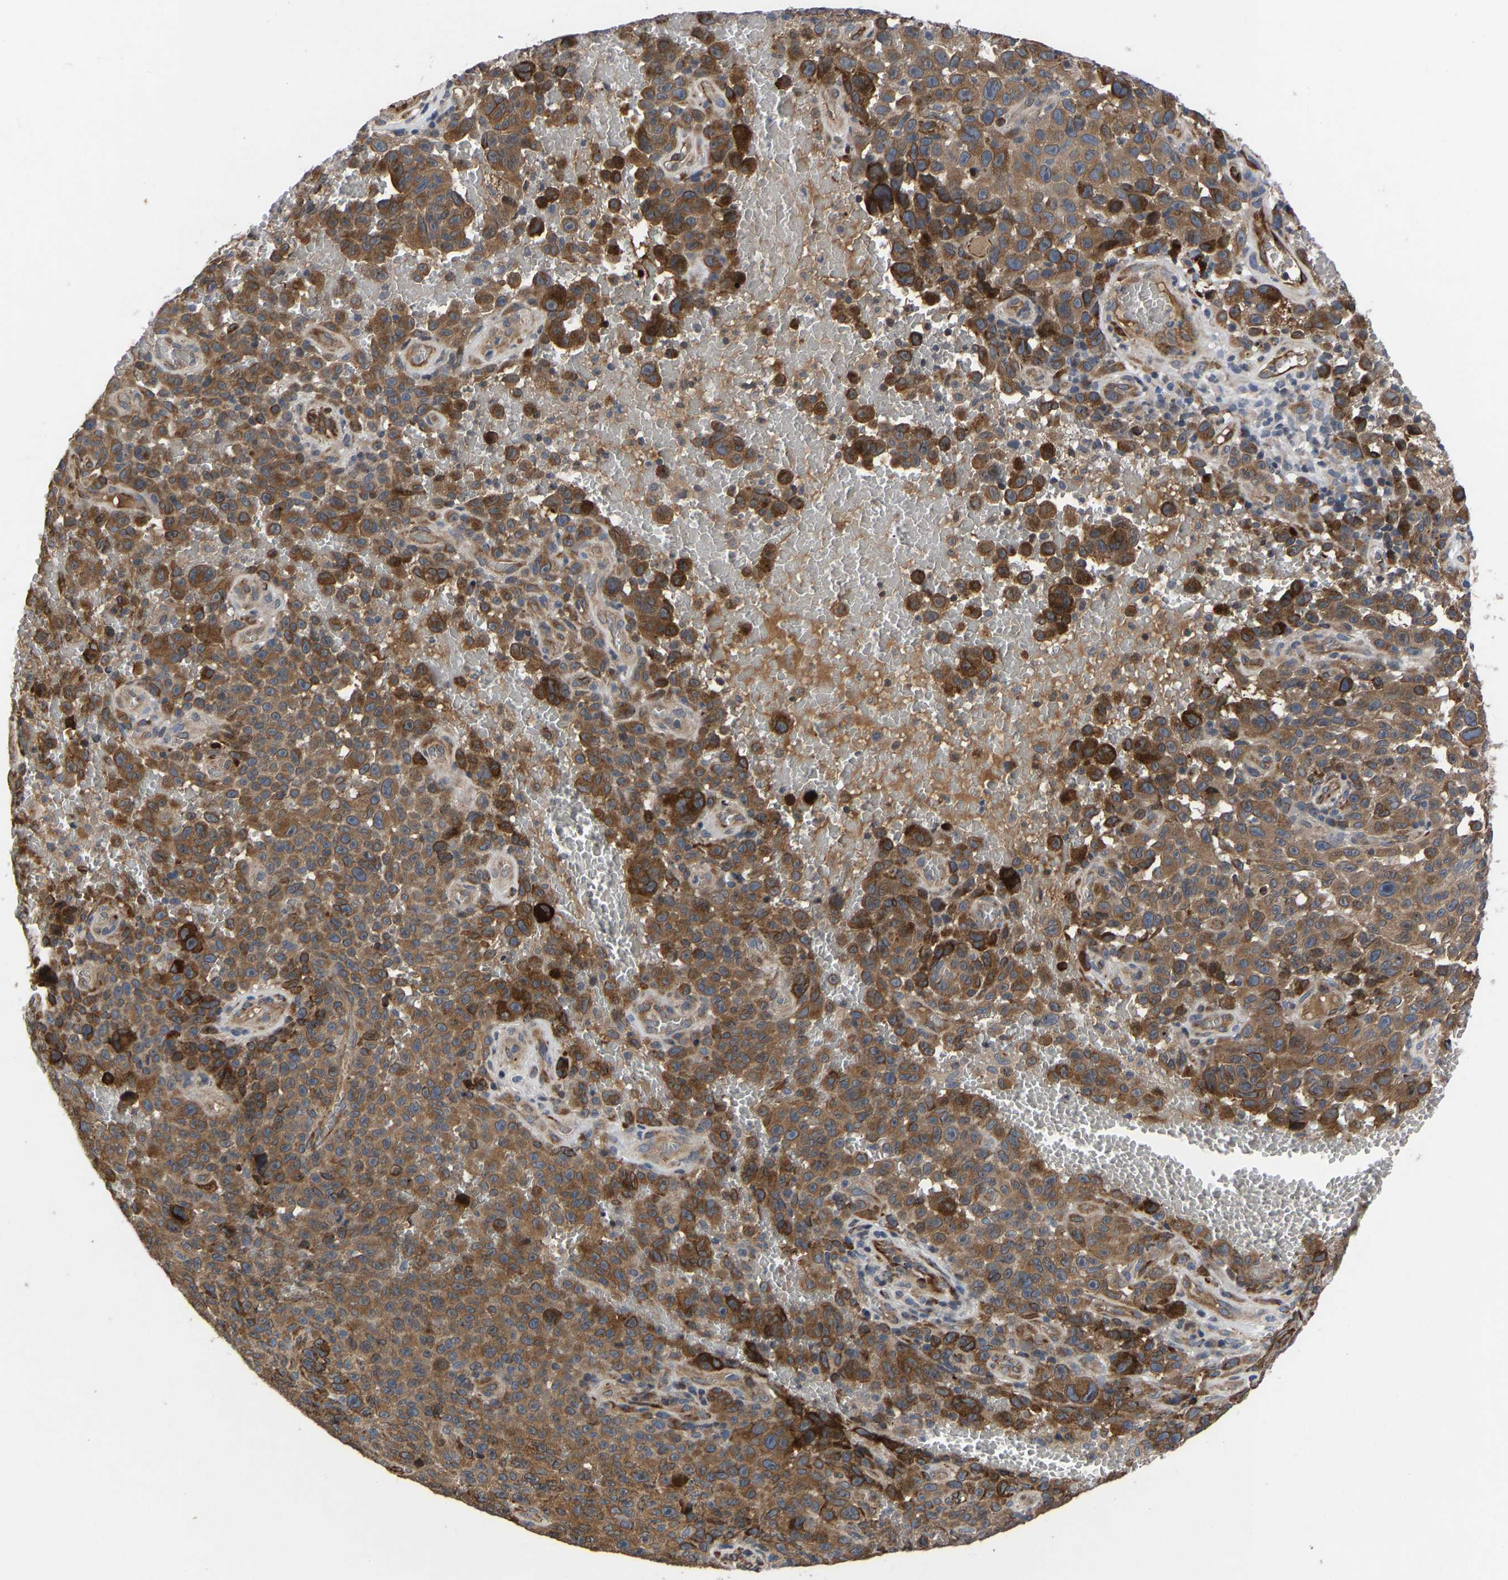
{"staining": {"intensity": "strong", "quantity": ">75%", "location": "cytoplasmic/membranous"}, "tissue": "melanoma", "cell_type": "Tumor cells", "image_type": "cancer", "snomed": [{"axis": "morphology", "description": "Malignant melanoma, NOS"}, {"axis": "topography", "description": "Skin"}], "caption": "There is high levels of strong cytoplasmic/membranous positivity in tumor cells of melanoma, as demonstrated by immunohistochemical staining (brown color).", "gene": "FRRS1", "patient": {"sex": "female", "age": 82}}